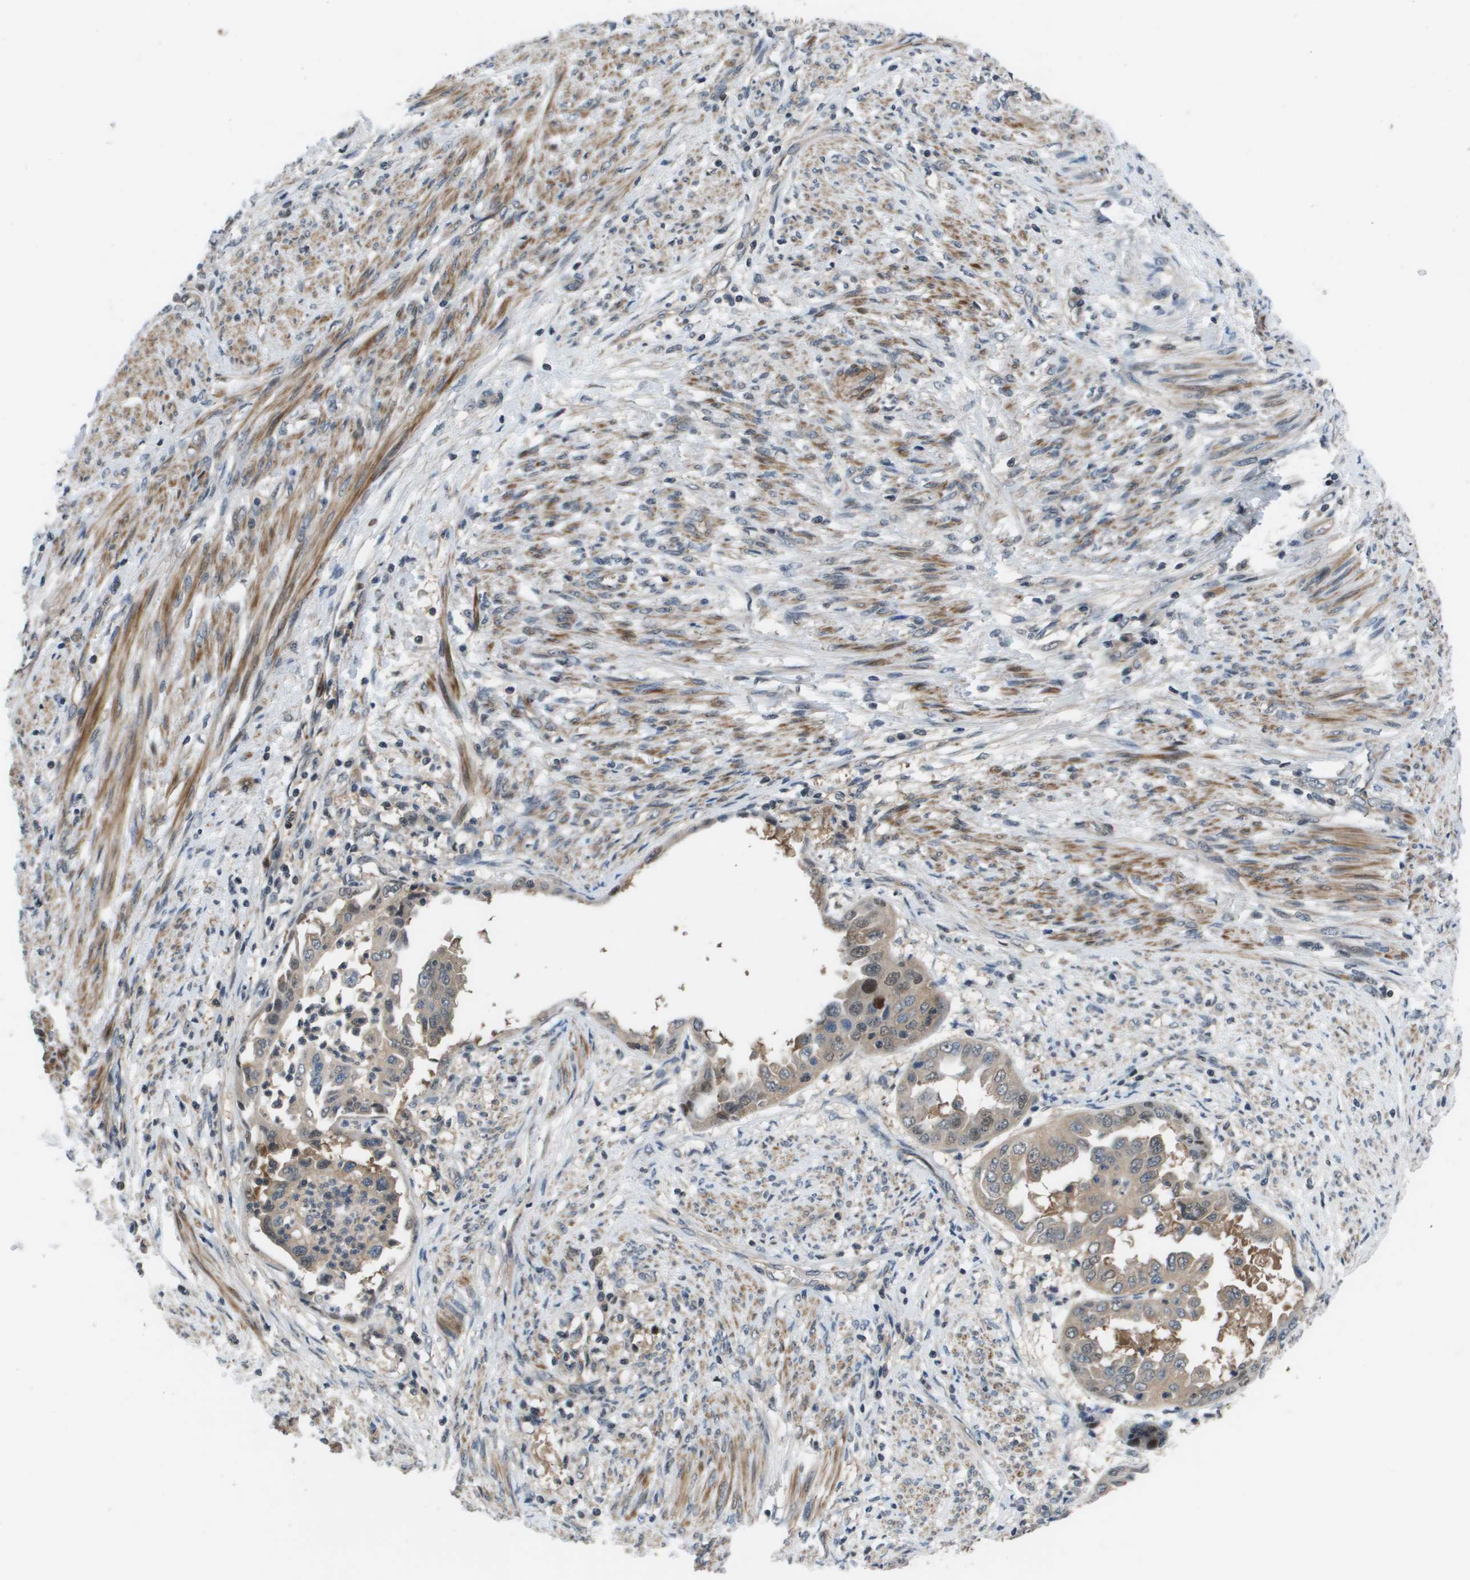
{"staining": {"intensity": "weak", "quantity": "25%-75%", "location": "cytoplasmic/membranous"}, "tissue": "endometrial cancer", "cell_type": "Tumor cells", "image_type": "cancer", "snomed": [{"axis": "morphology", "description": "Adenocarcinoma, NOS"}, {"axis": "topography", "description": "Endometrium"}], "caption": "DAB (3,3'-diaminobenzidine) immunohistochemical staining of human endometrial adenocarcinoma reveals weak cytoplasmic/membranous protein expression in about 25%-75% of tumor cells.", "gene": "ENPP5", "patient": {"sex": "female", "age": 85}}